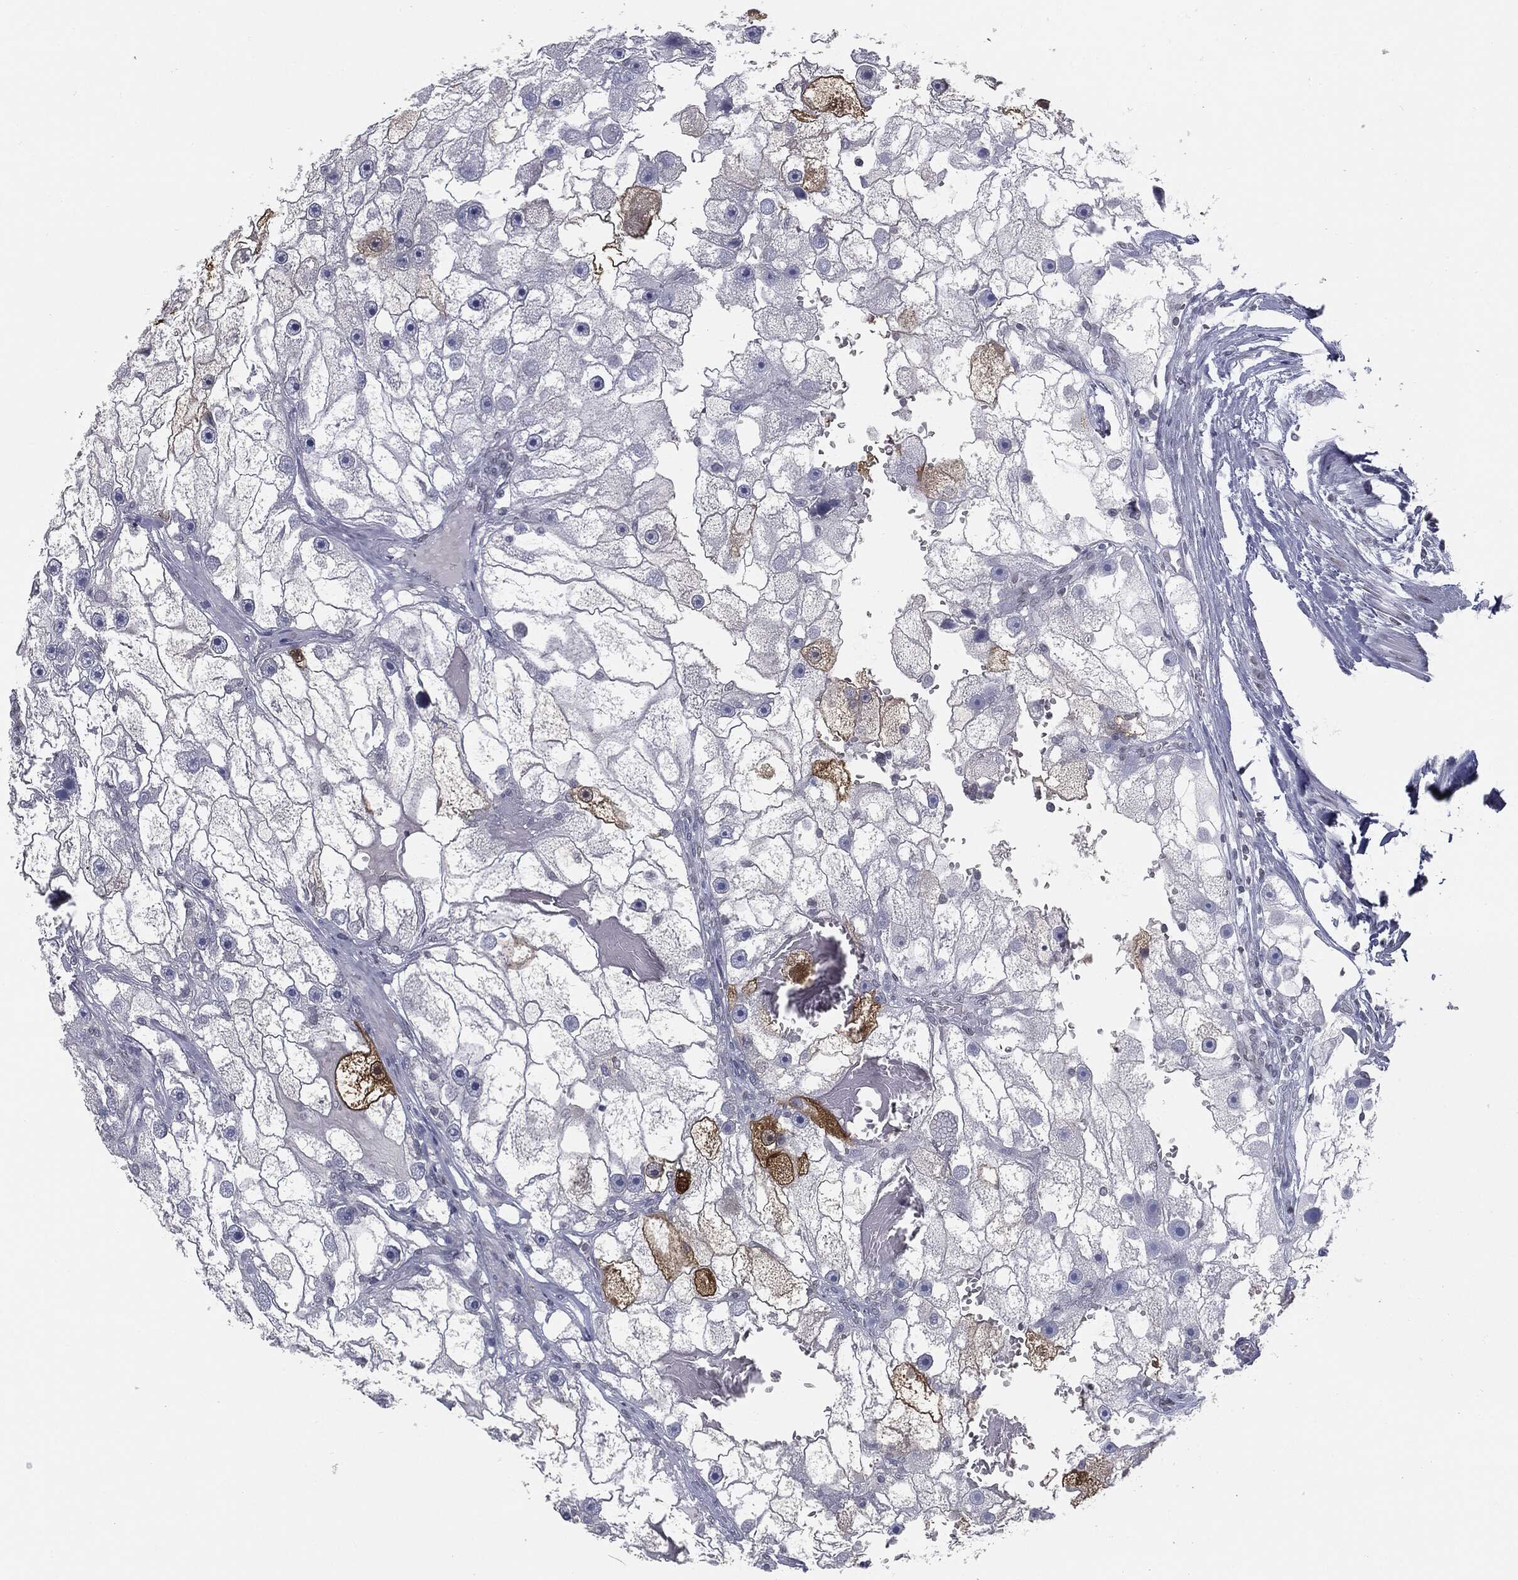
{"staining": {"intensity": "strong", "quantity": "<25%", "location": "cytoplasmic/membranous"}, "tissue": "renal cancer", "cell_type": "Tumor cells", "image_type": "cancer", "snomed": [{"axis": "morphology", "description": "Adenocarcinoma, NOS"}, {"axis": "topography", "description": "Kidney"}], "caption": "This image reveals immunohistochemistry (IHC) staining of renal adenocarcinoma, with medium strong cytoplasmic/membranous positivity in approximately <25% of tumor cells.", "gene": "ALDOB", "patient": {"sex": "male", "age": 63}}